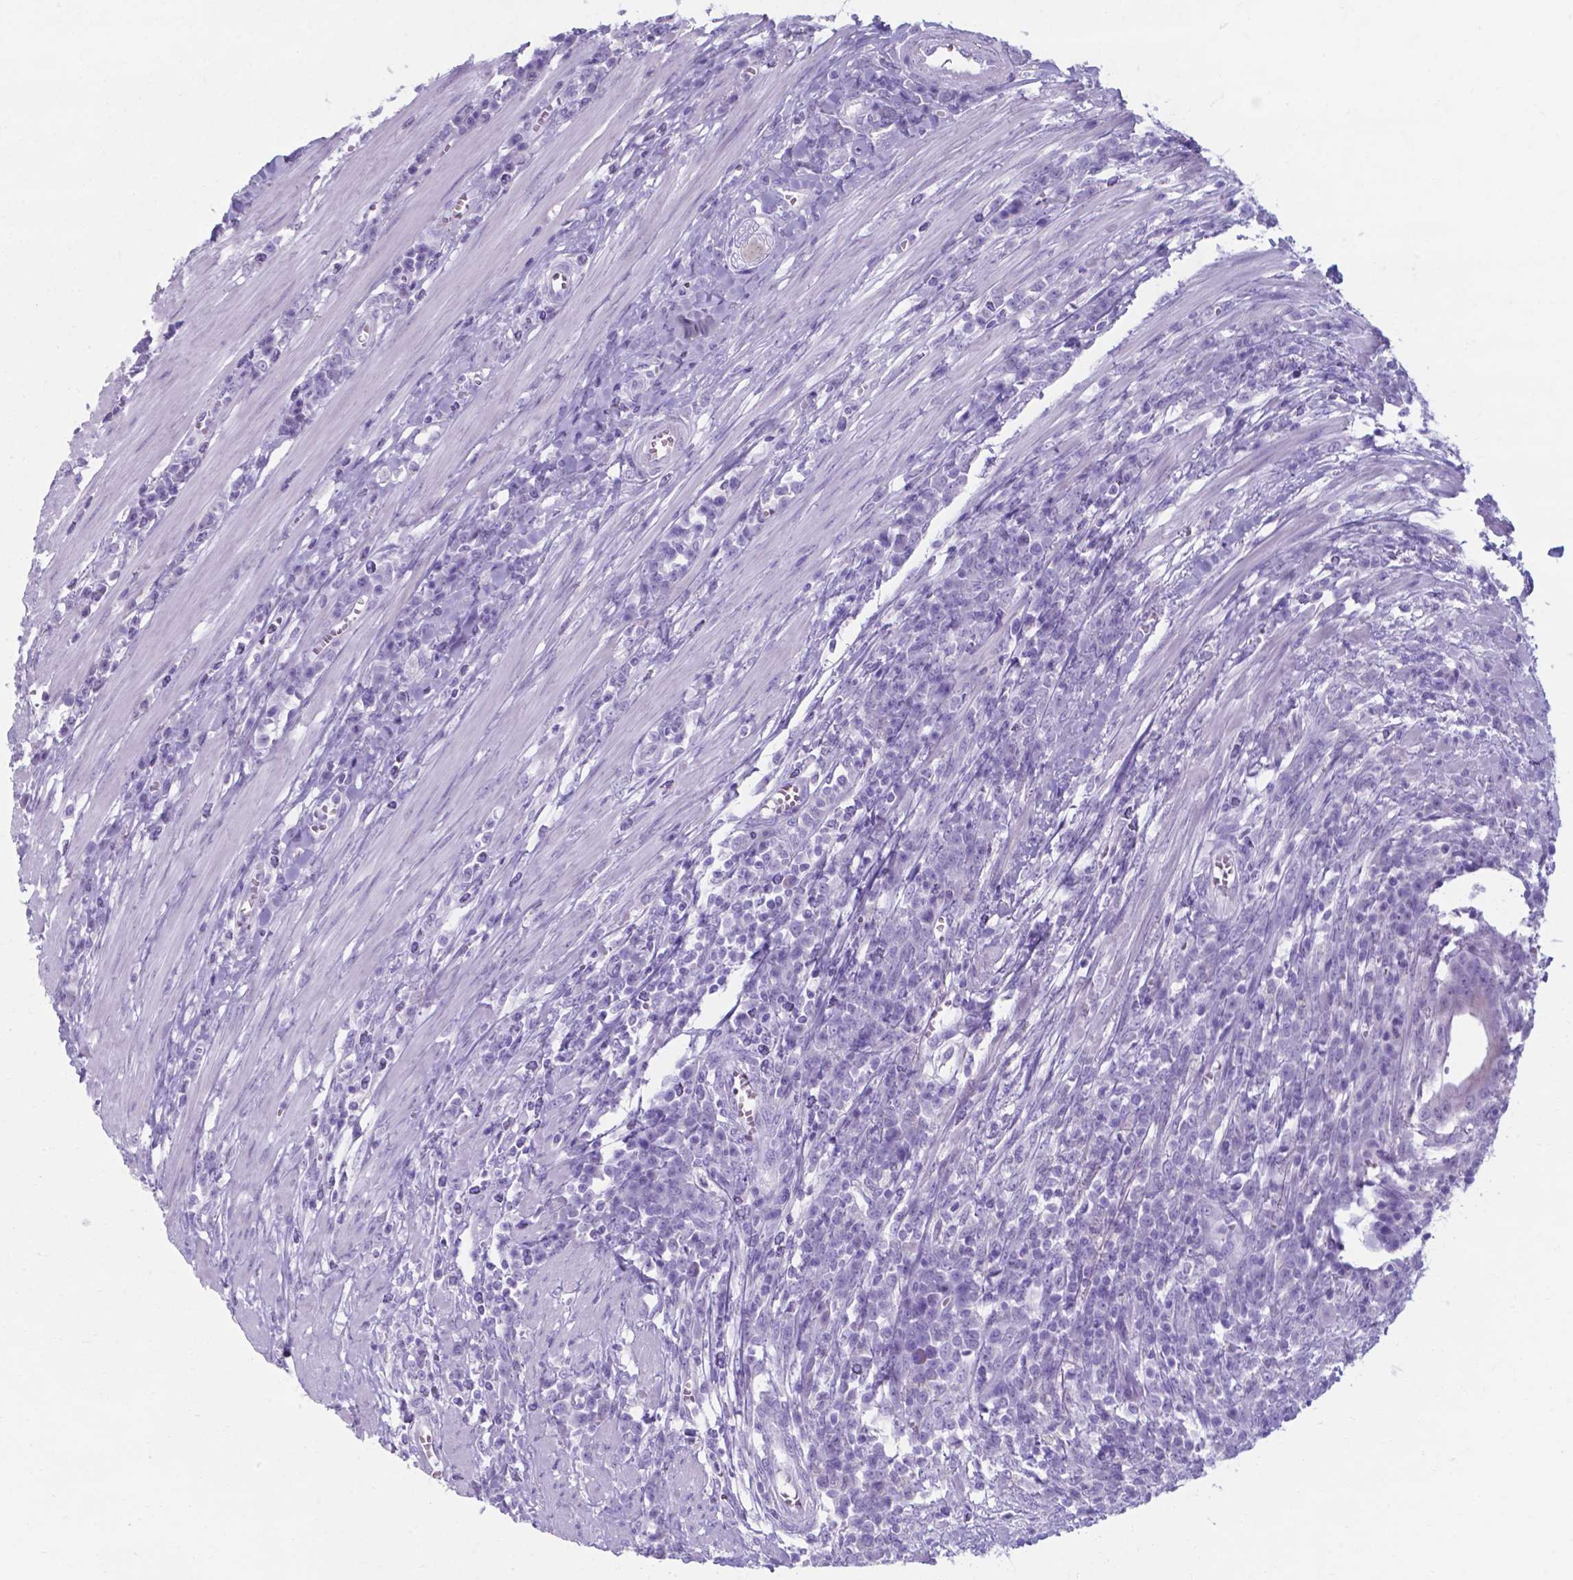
{"staining": {"intensity": "strong", "quantity": "<25%", "location": "cytoplasmic/membranous"}, "tissue": "colorectal cancer", "cell_type": "Tumor cells", "image_type": "cancer", "snomed": [{"axis": "morphology", "description": "Adenocarcinoma, NOS"}, {"axis": "topography", "description": "Colon"}], "caption": "Human adenocarcinoma (colorectal) stained with a brown dye reveals strong cytoplasmic/membranous positive positivity in approximately <25% of tumor cells.", "gene": "AP5B1", "patient": {"sex": "male", "age": 65}}